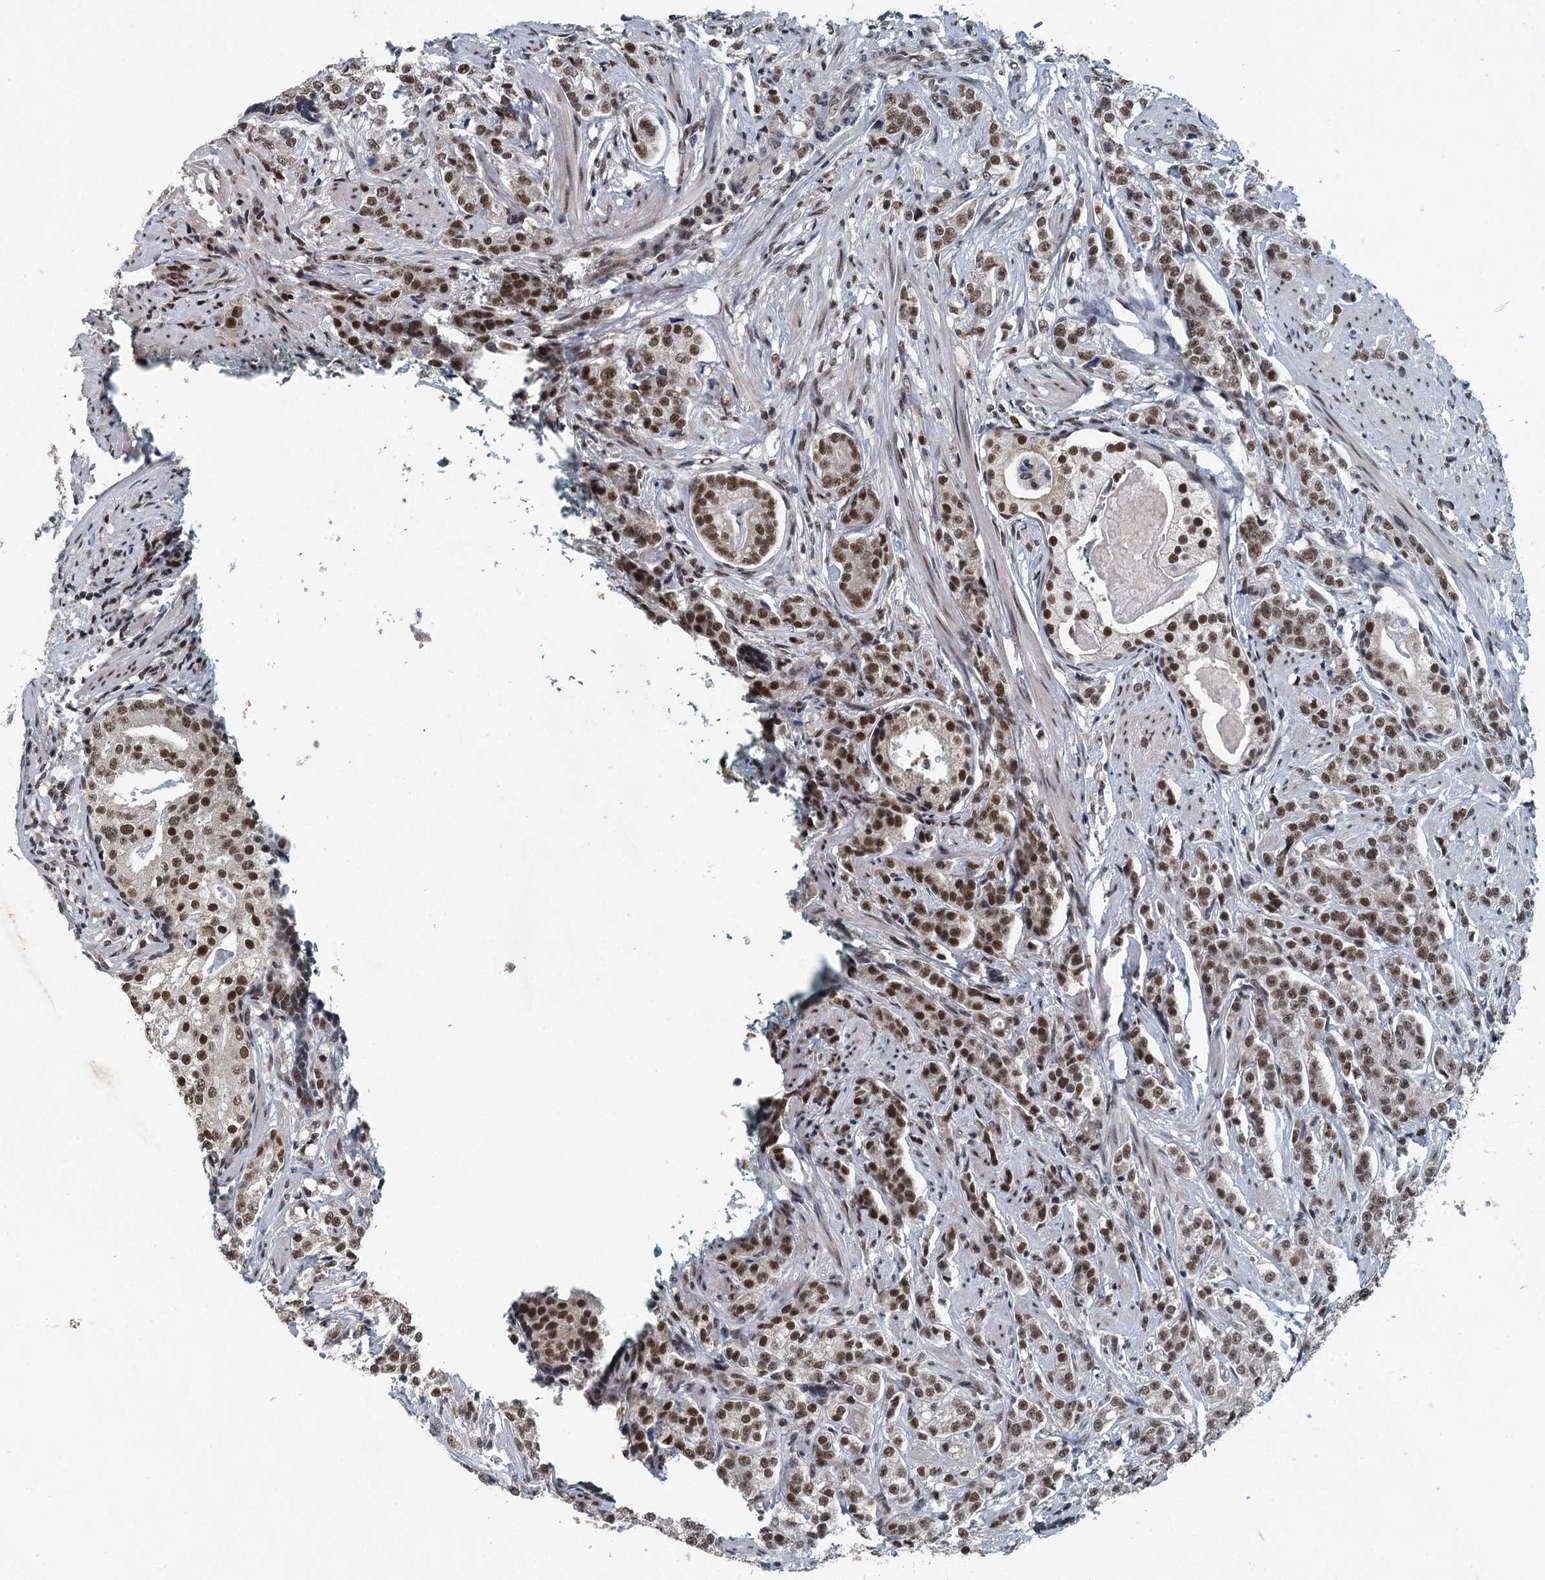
{"staining": {"intensity": "moderate", "quantity": ">75%", "location": "nuclear"}, "tissue": "prostate cancer", "cell_type": "Tumor cells", "image_type": "cancer", "snomed": [{"axis": "morphology", "description": "Adenocarcinoma, High grade"}, {"axis": "topography", "description": "Prostate"}], "caption": "Immunohistochemical staining of human prostate high-grade adenocarcinoma displays medium levels of moderate nuclear protein staining in about >75% of tumor cells.", "gene": "MTA3", "patient": {"sex": "male", "age": 69}}